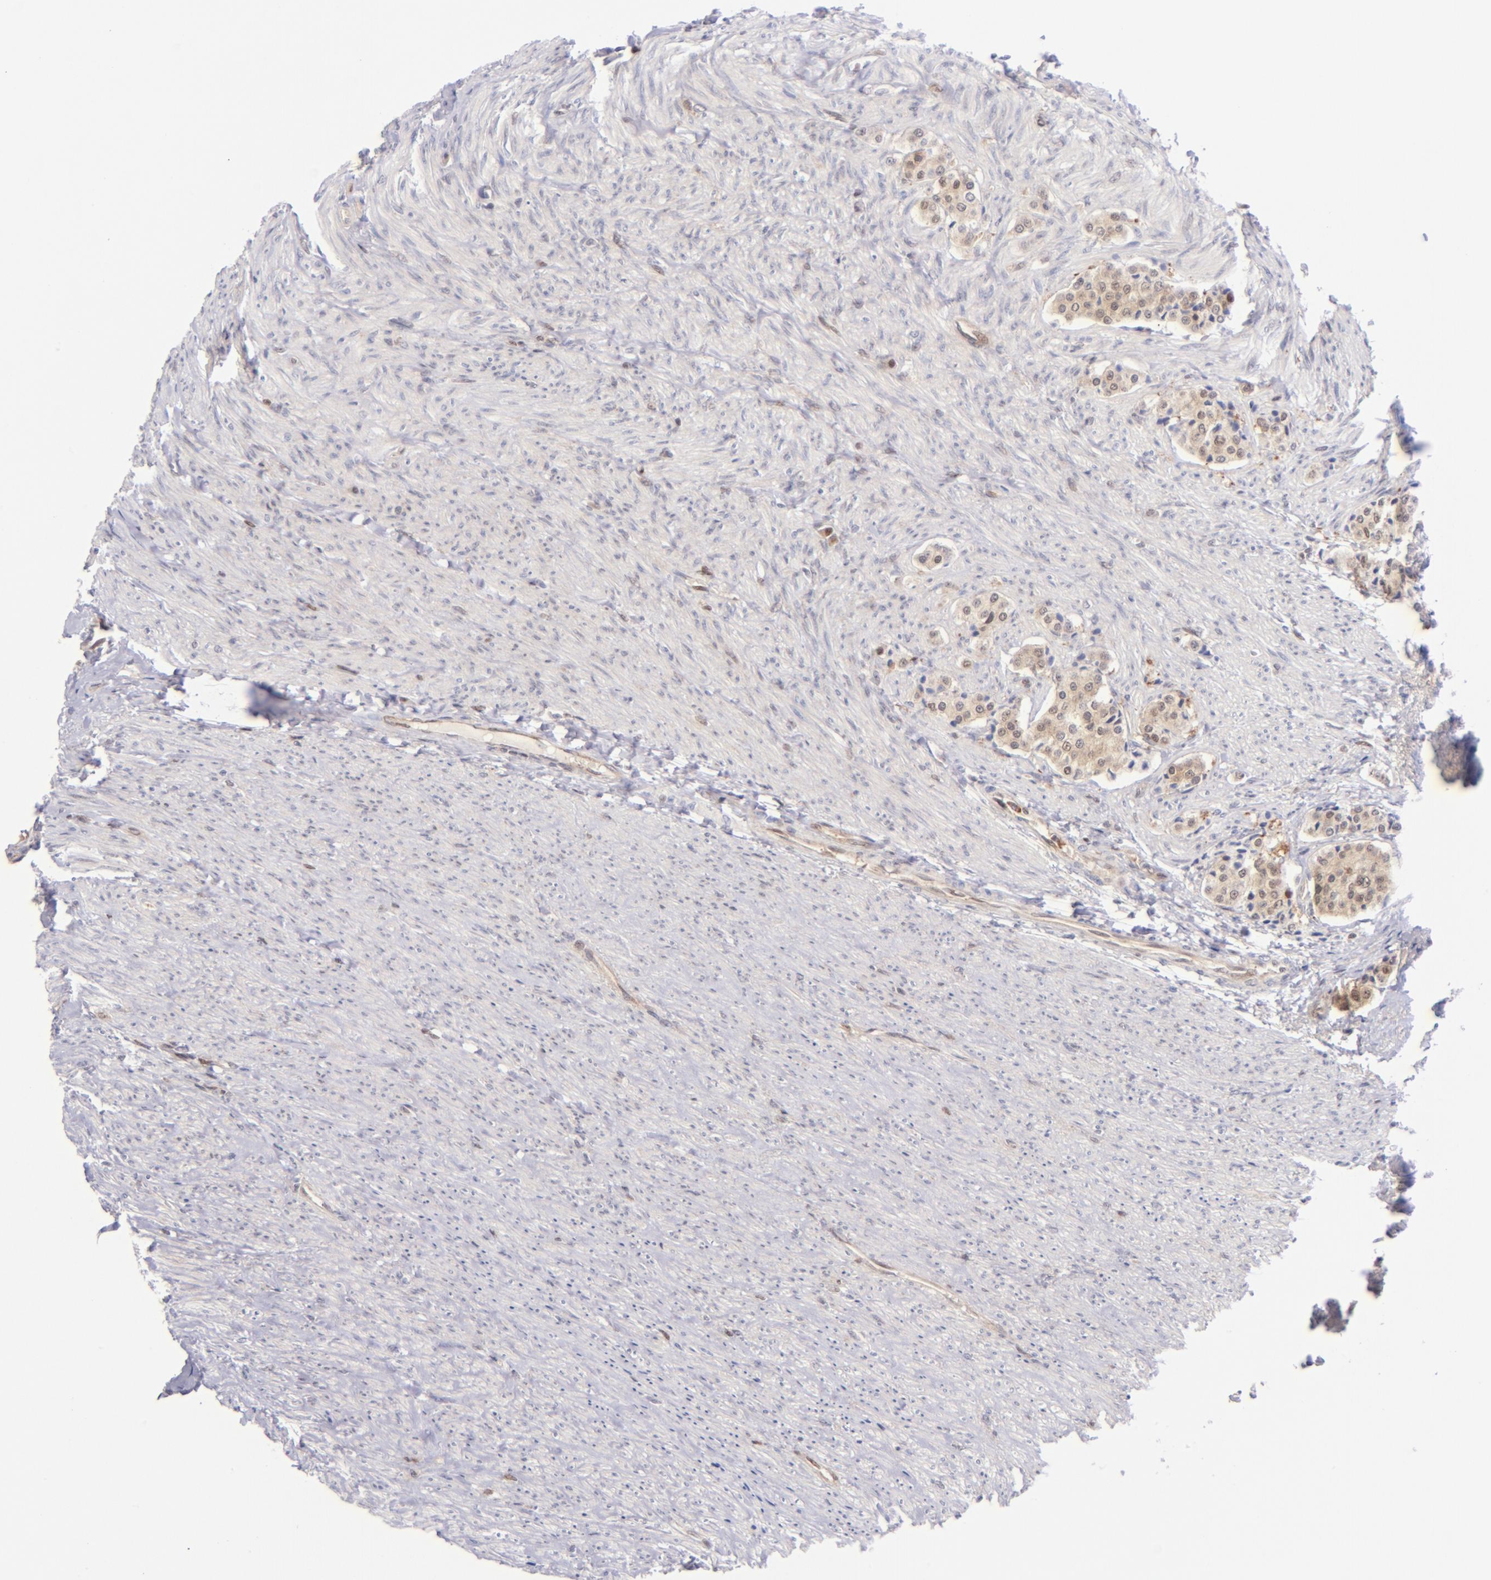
{"staining": {"intensity": "weak", "quantity": ">75%", "location": "cytoplasmic/membranous,nuclear"}, "tissue": "carcinoid", "cell_type": "Tumor cells", "image_type": "cancer", "snomed": [{"axis": "morphology", "description": "Carcinoid, malignant, NOS"}, {"axis": "topography", "description": "Colon"}], "caption": "Weak cytoplasmic/membranous and nuclear expression for a protein is appreciated in approximately >75% of tumor cells of carcinoid using immunohistochemistry.", "gene": "YWHAB", "patient": {"sex": "female", "age": 61}}